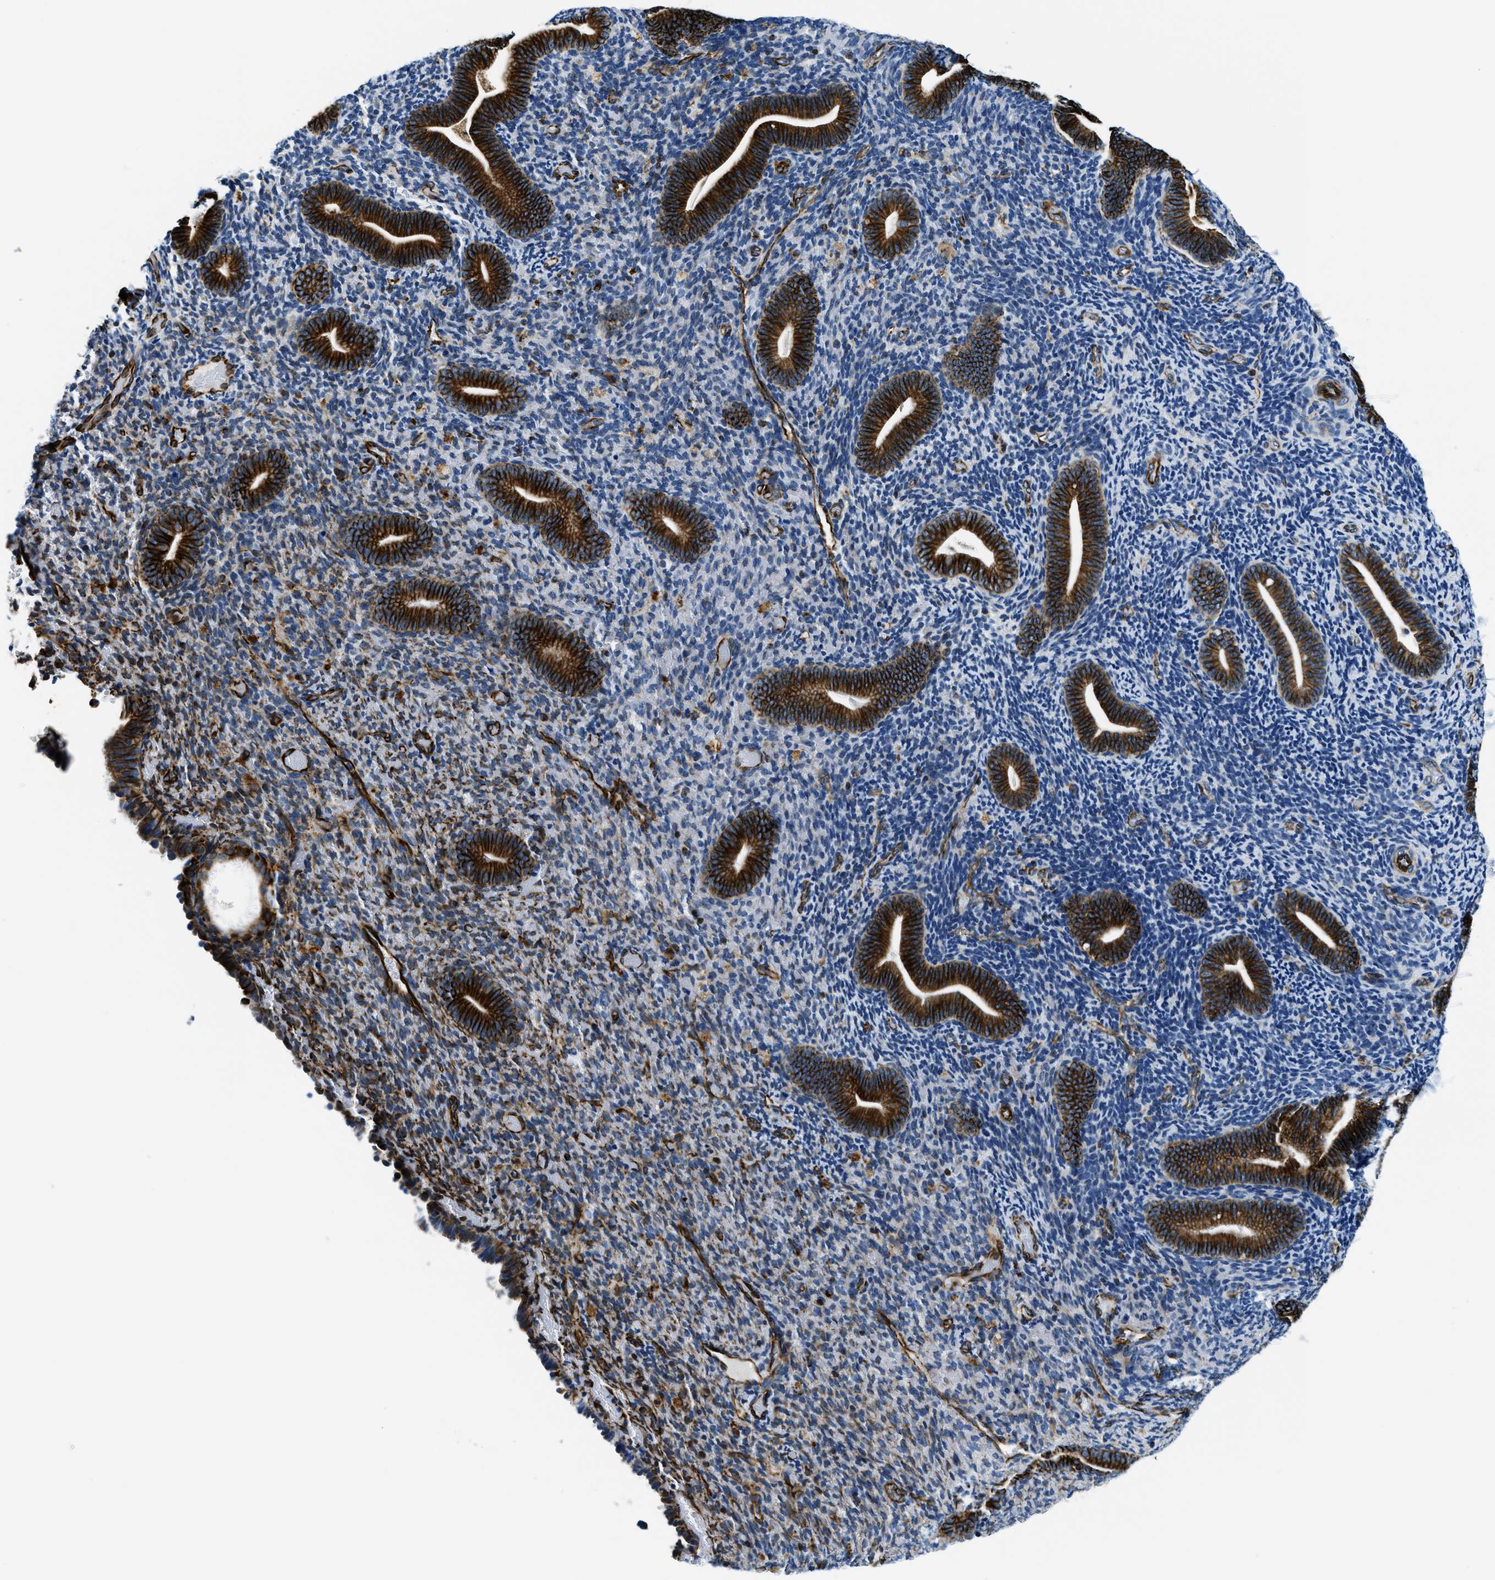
{"staining": {"intensity": "moderate", "quantity": "<25%", "location": "cytoplasmic/membranous"}, "tissue": "endometrium", "cell_type": "Cells in endometrial stroma", "image_type": "normal", "snomed": [{"axis": "morphology", "description": "Normal tissue, NOS"}, {"axis": "topography", "description": "Endometrium"}], "caption": "An immunohistochemistry micrograph of benign tissue is shown. Protein staining in brown highlights moderate cytoplasmic/membranous positivity in endometrium within cells in endometrial stroma.", "gene": "GNS", "patient": {"sex": "female", "age": 51}}